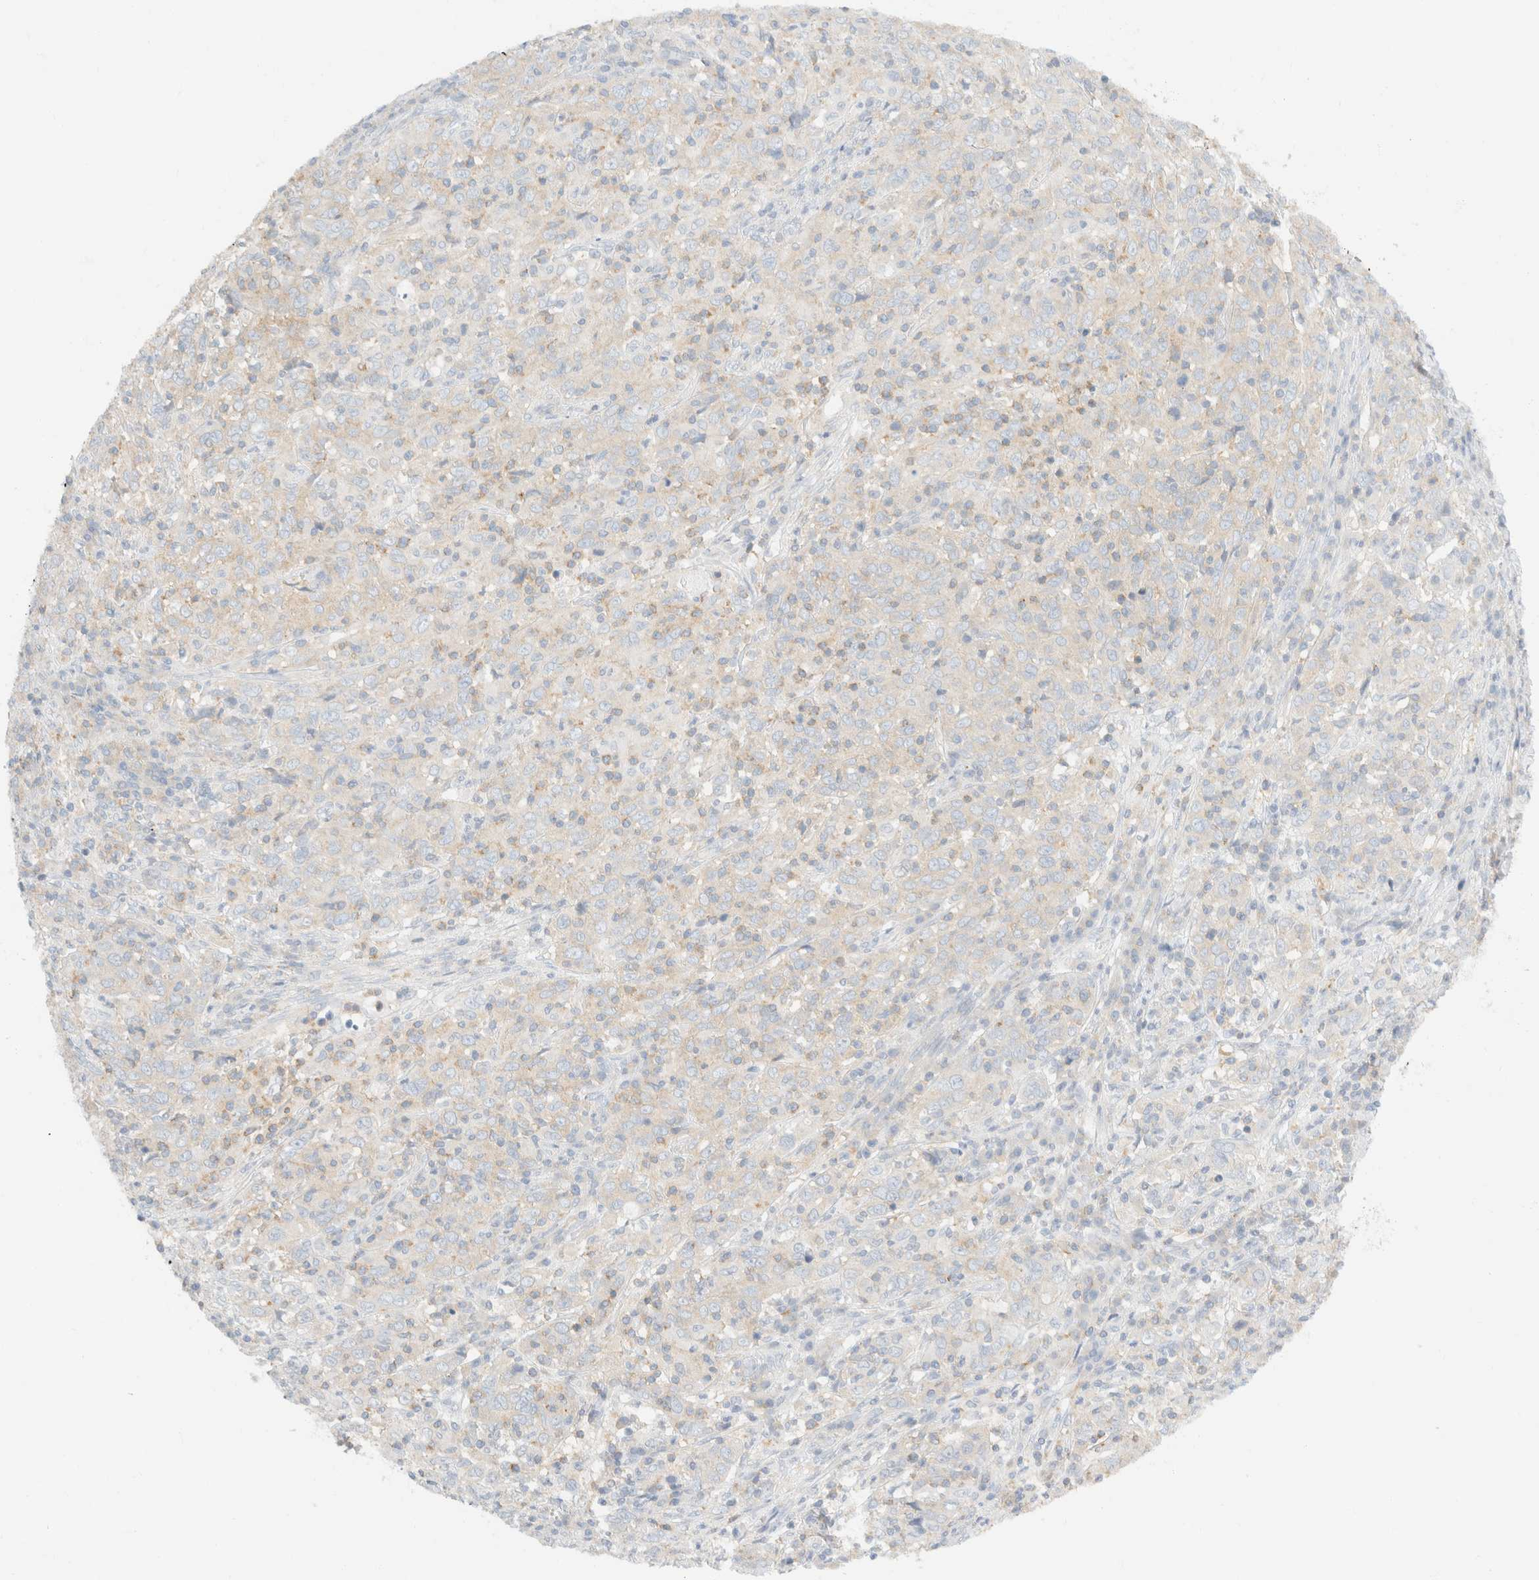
{"staining": {"intensity": "negative", "quantity": "none", "location": "none"}, "tissue": "cervical cancer", "cell_type": "Tumor cells", "image_type": "cancer", "snomed": [{"axis": "morphology", "description": "Squamous cell carcinoma, NOS"}, {"axis": "topography", "description": "Cervix"}], "caption": "Tumor cells show no significant staining in cervical squamous cell carcinoma. Brightfield microscopy of IHC stained with DAB (3,3'-diaminobenzidine) (brown) and hematoxylin (blue), captured at high magnification.", "gene": "SH3GLB2", "patient": {"sex": "female", "age": 46}}